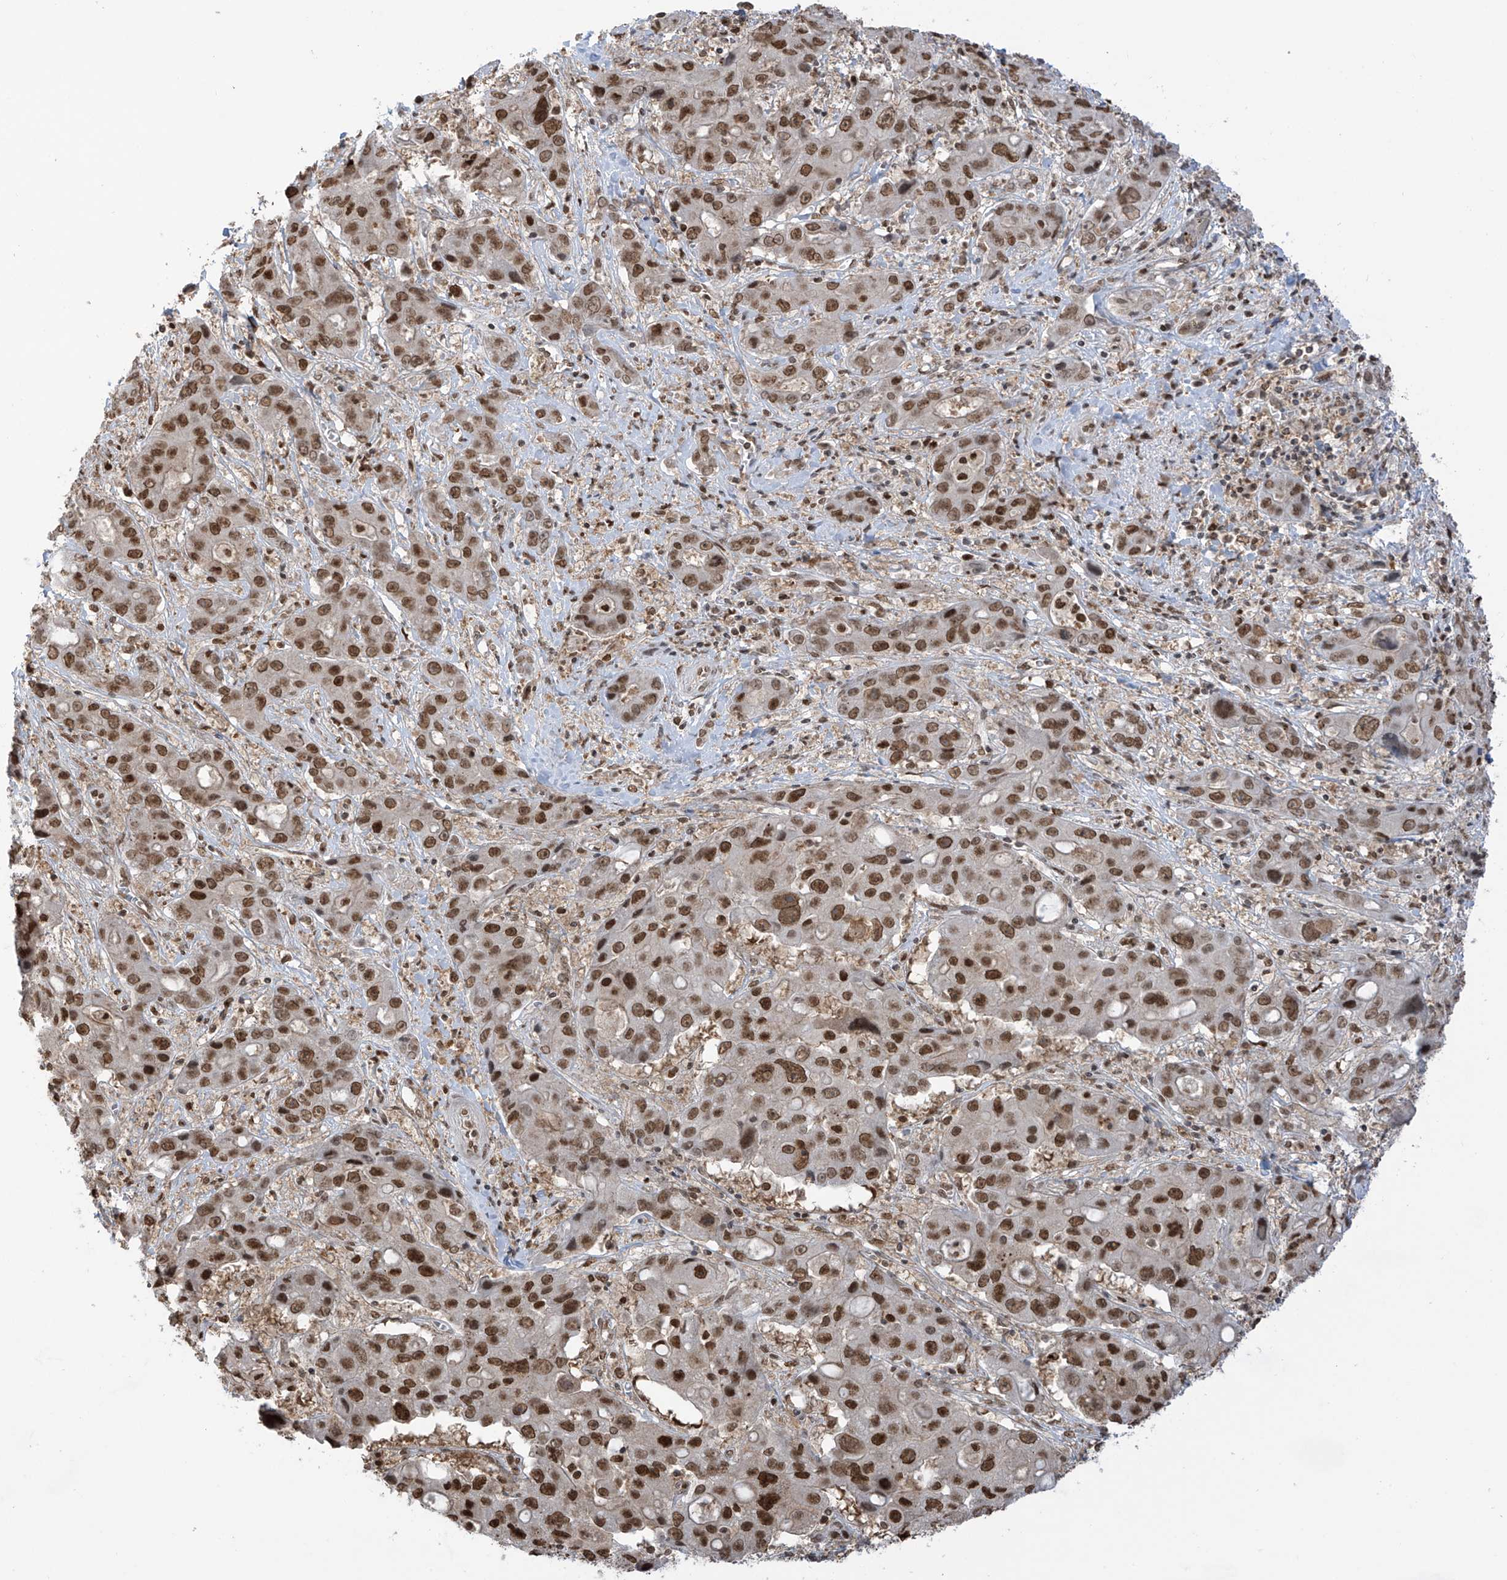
{"staining": {"intensity": "moderate", "quantity": ">75%", "location": "nuclear"}, "tissue": "liver cancer", "cell_type": "Tumor cells", "image_type": "cancer", "snomed": [{"axis": "morphology", "description": "Cholangiocarcinoma"}, {"axis": "topography", "description": "Liver"}], "caption": "Immunohistochemical staining of human liver cancer demonstrates medium levels of moderate nuclear expression in about >75% of tumor cells.", "gene": "KPNB1", "patient": {"sex": "male", "age": 67}}